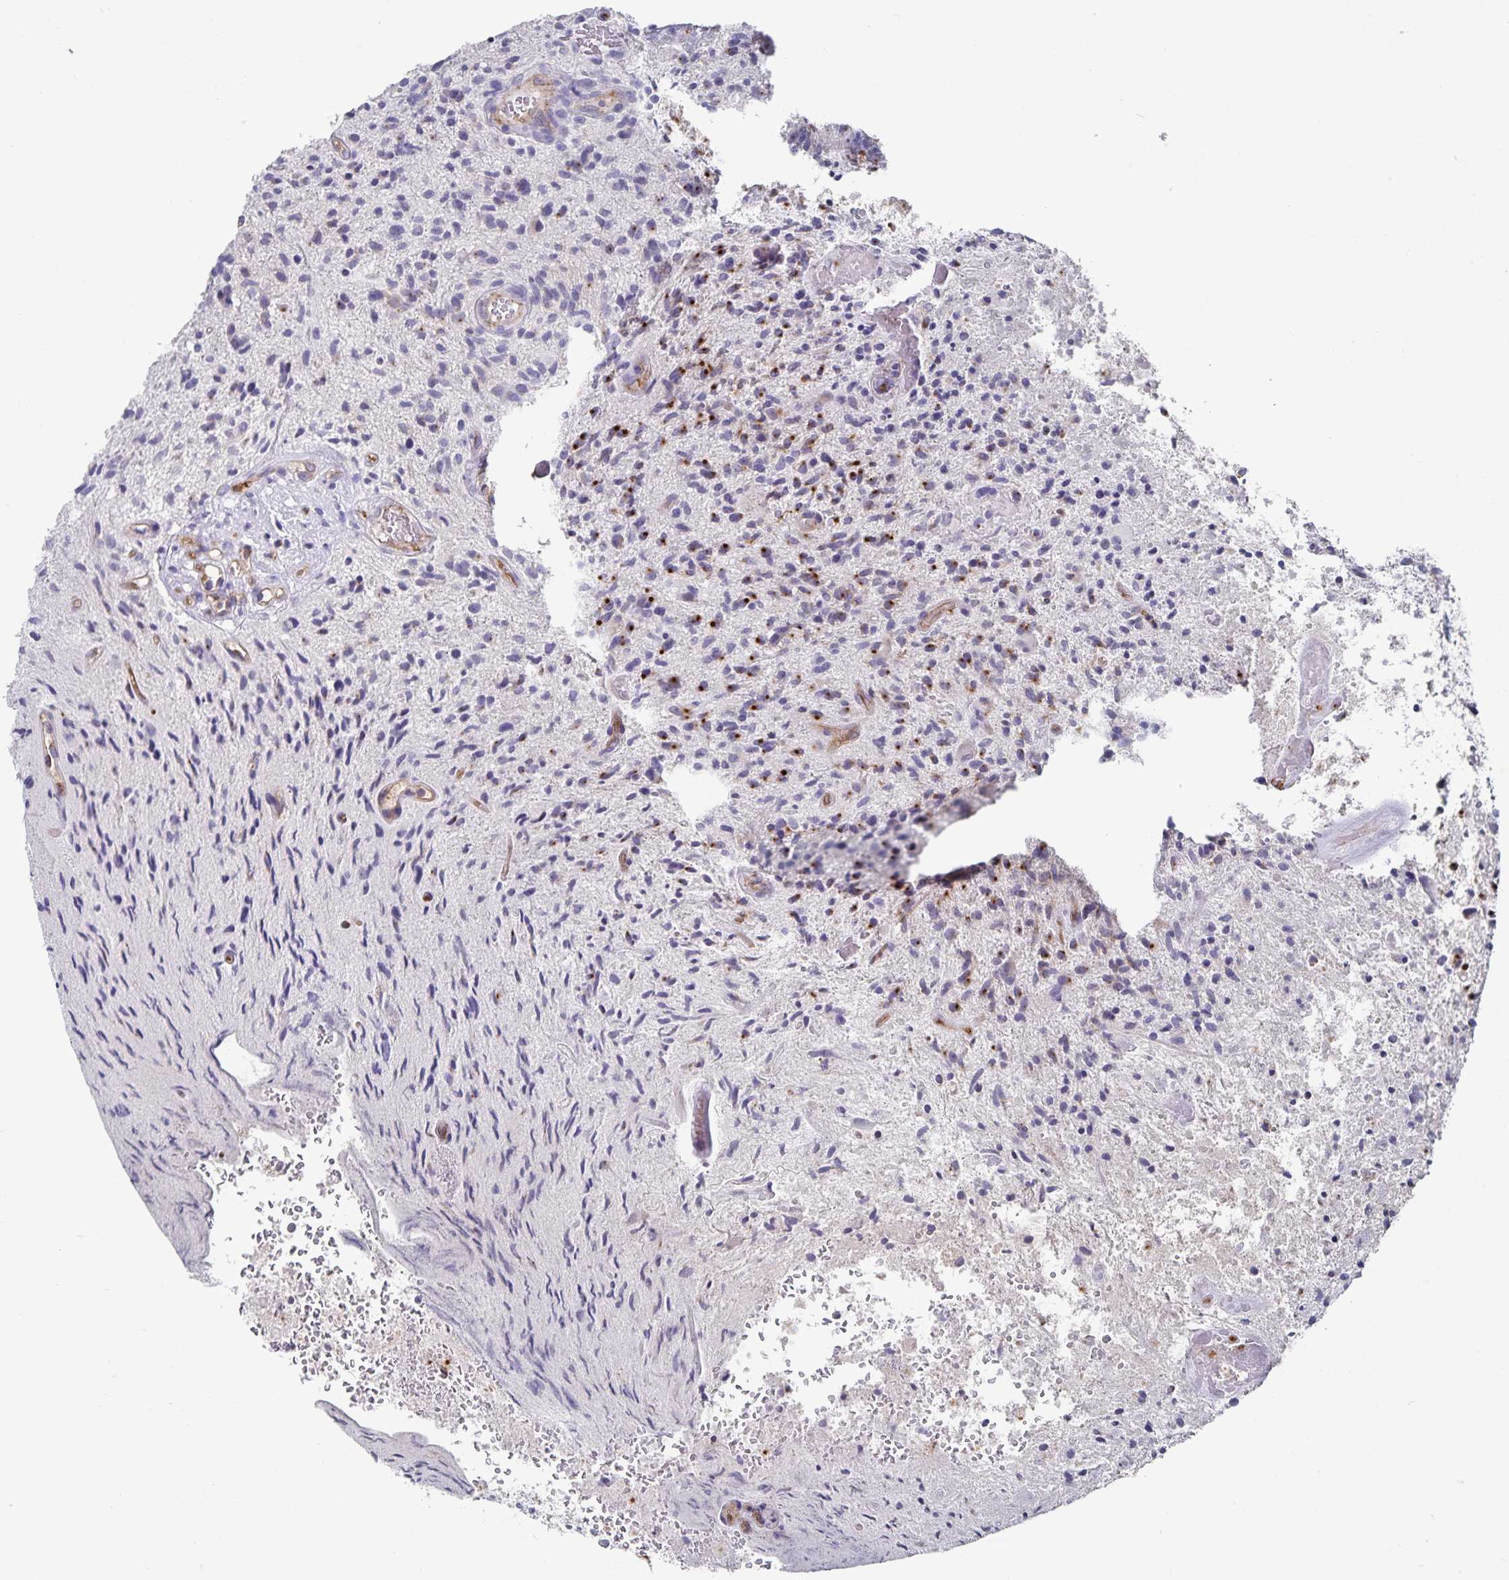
{"staining": {"intensity": "weak", "quantity": "<25%", "location": "cytoplasmic/membranous"}, "tissue": "glioma", "cell_type": "Tumor cells", "image_type": "cancer", "snomed": [{"axis": "morphology", "description": "Glioma, malignant, High grade"}, {"axis": "topography", "description": "Brain"}], "caption": "There is no significant positivity in tumor cells of malignant high-grade glioma.", "gene": "PODXL", "patient": {"sex": "male", "age": 55}}